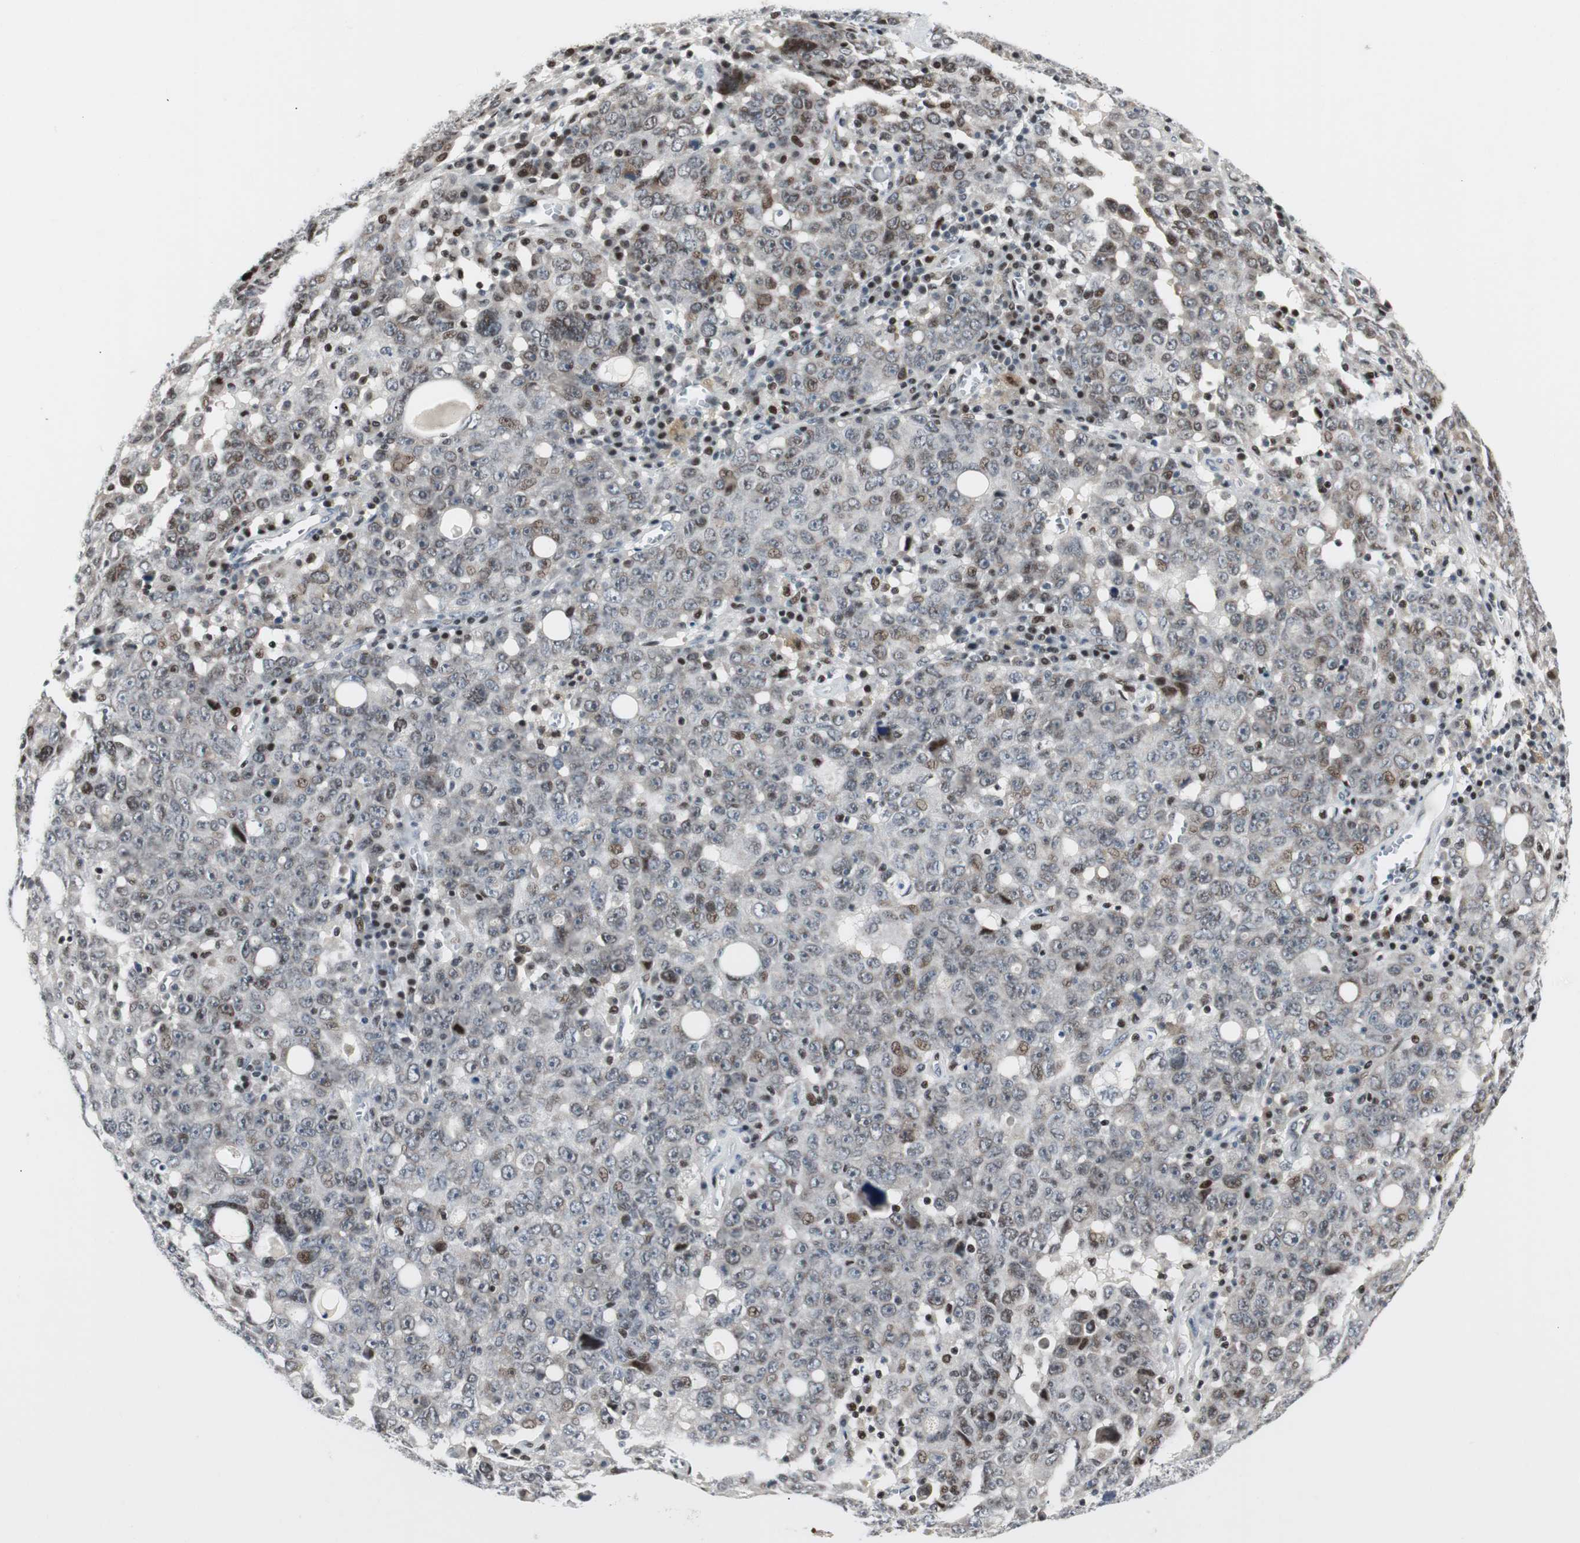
{"staining": {"intensity": "weak", "quantity": "<25%", "location": "cytoplasmic/membranous,nuclear"}, "tissue": "ovarian cancer", "cell_type": "Tumor cells", "image_type": "cancer", "snomed": [{"axis": "morphology", "description": "Carcinoma, endometroid"}, {"axis": "topography", "description": "Ovary"}], "caption": "Tumor cells are negative for brown protein staining in ovarian cancer (endometroid carcinoma). (DAB (3,3'-diaminobenzidine) immunohistochemistry (IHC) visualized using brightfield microscopy, high magnification).", "gene": "RAD1", "patient": {"sex": "female", "age": 62}}